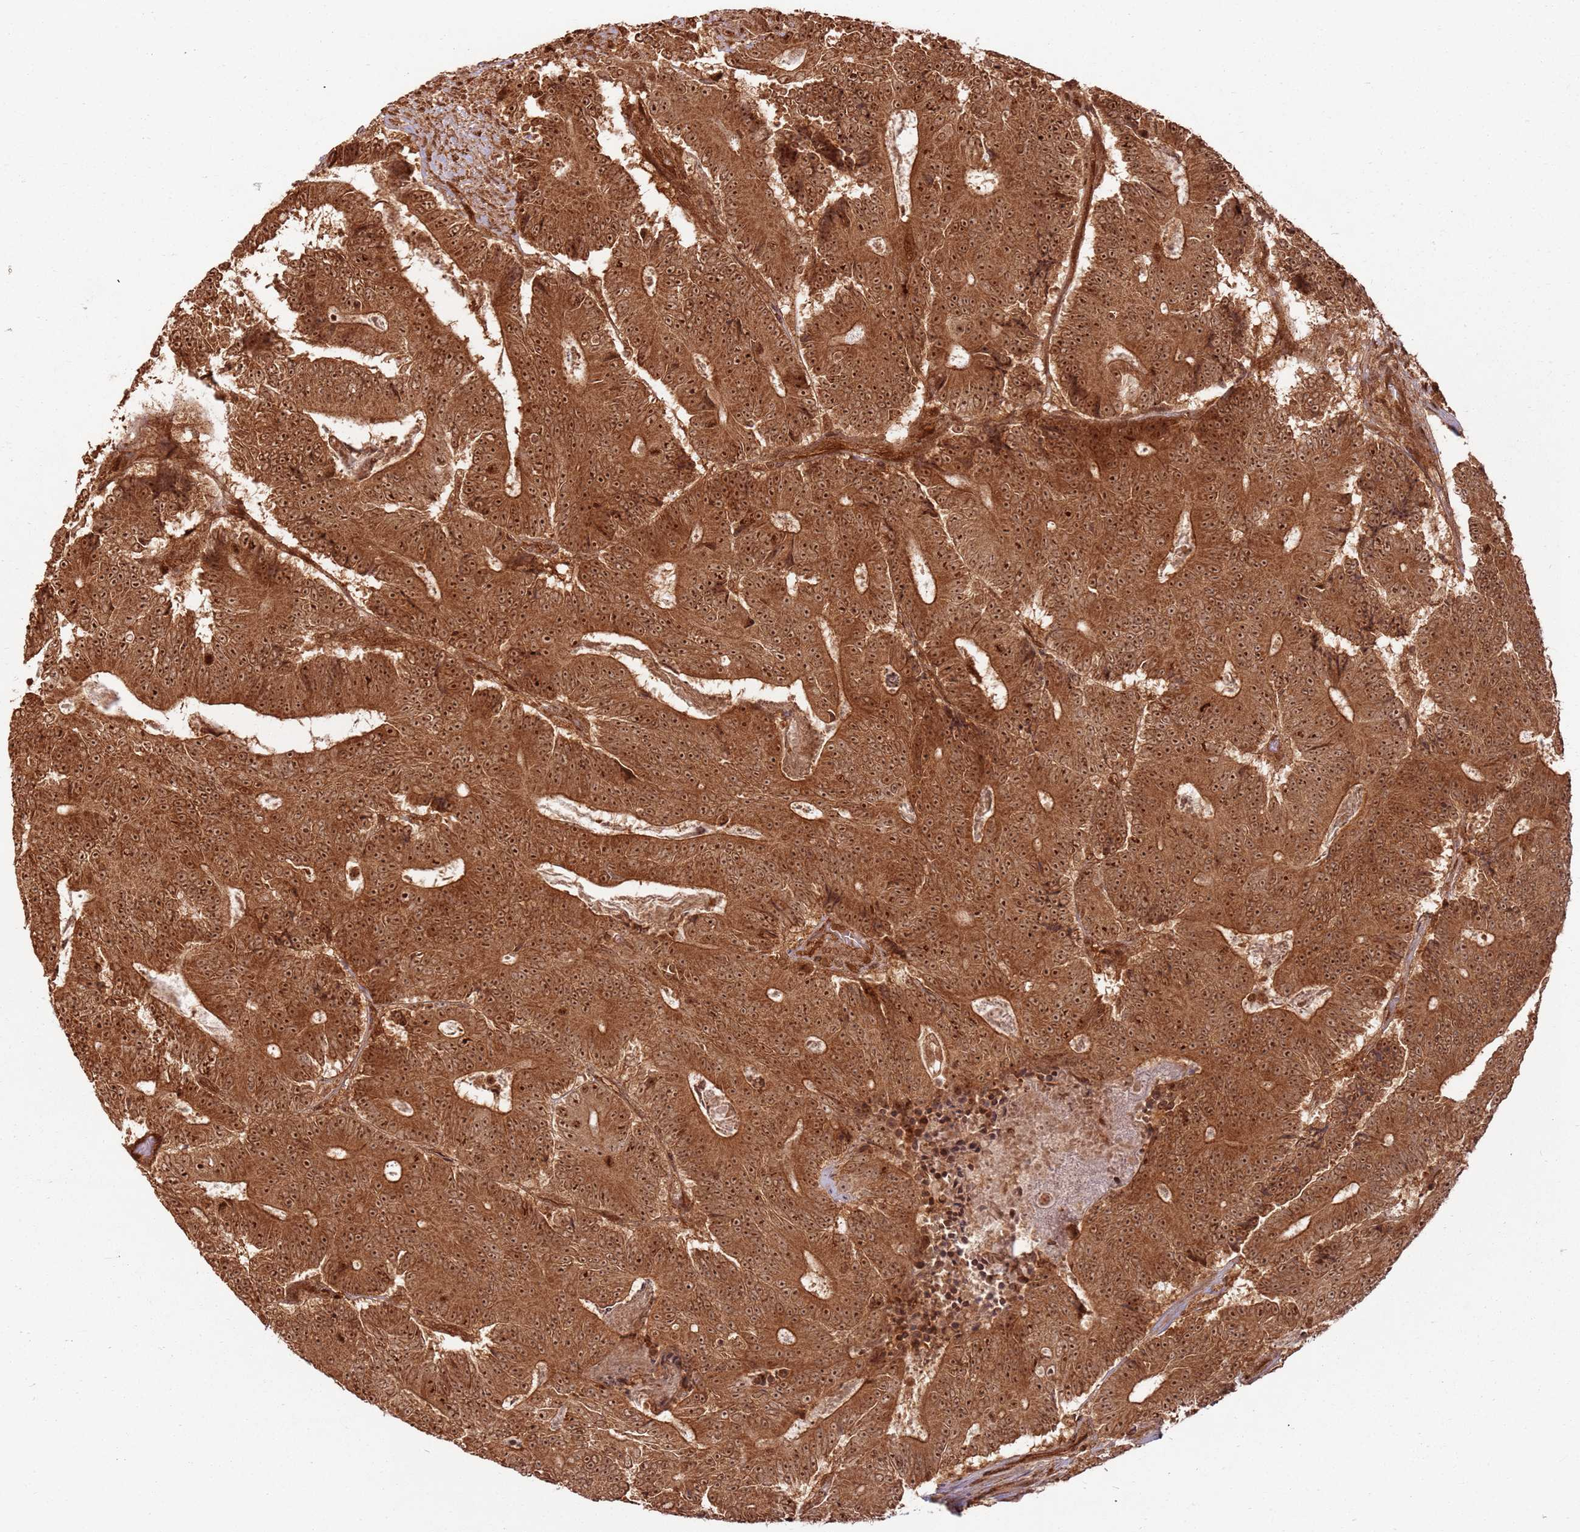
{"staining": {"intensity": "strong", "quantity": ">75%", "location": "cytoplasmic/membranous,nuclear"}, "tissue": "colorectal cancer", "cell_type": "Tumor cells", "image_type": "cancer", "snomed": [{"axis": "morphology", "description": "Adenocarcinoma, NOS"}, {"axis": "topography", "description": "Colon"}], "caption": "An image of human colorectal cancer (adenocarcinoma) stained for a protein exhibits strong cytoplasmic/membranous and nuclear brown staining in tumor cells. (DAB (3,3'-diaminobenzidine) IHC with brightfield microscopy, high magnification).", "gene": "TBC1D13", "patient": {"sex": "male", "age": 83}}